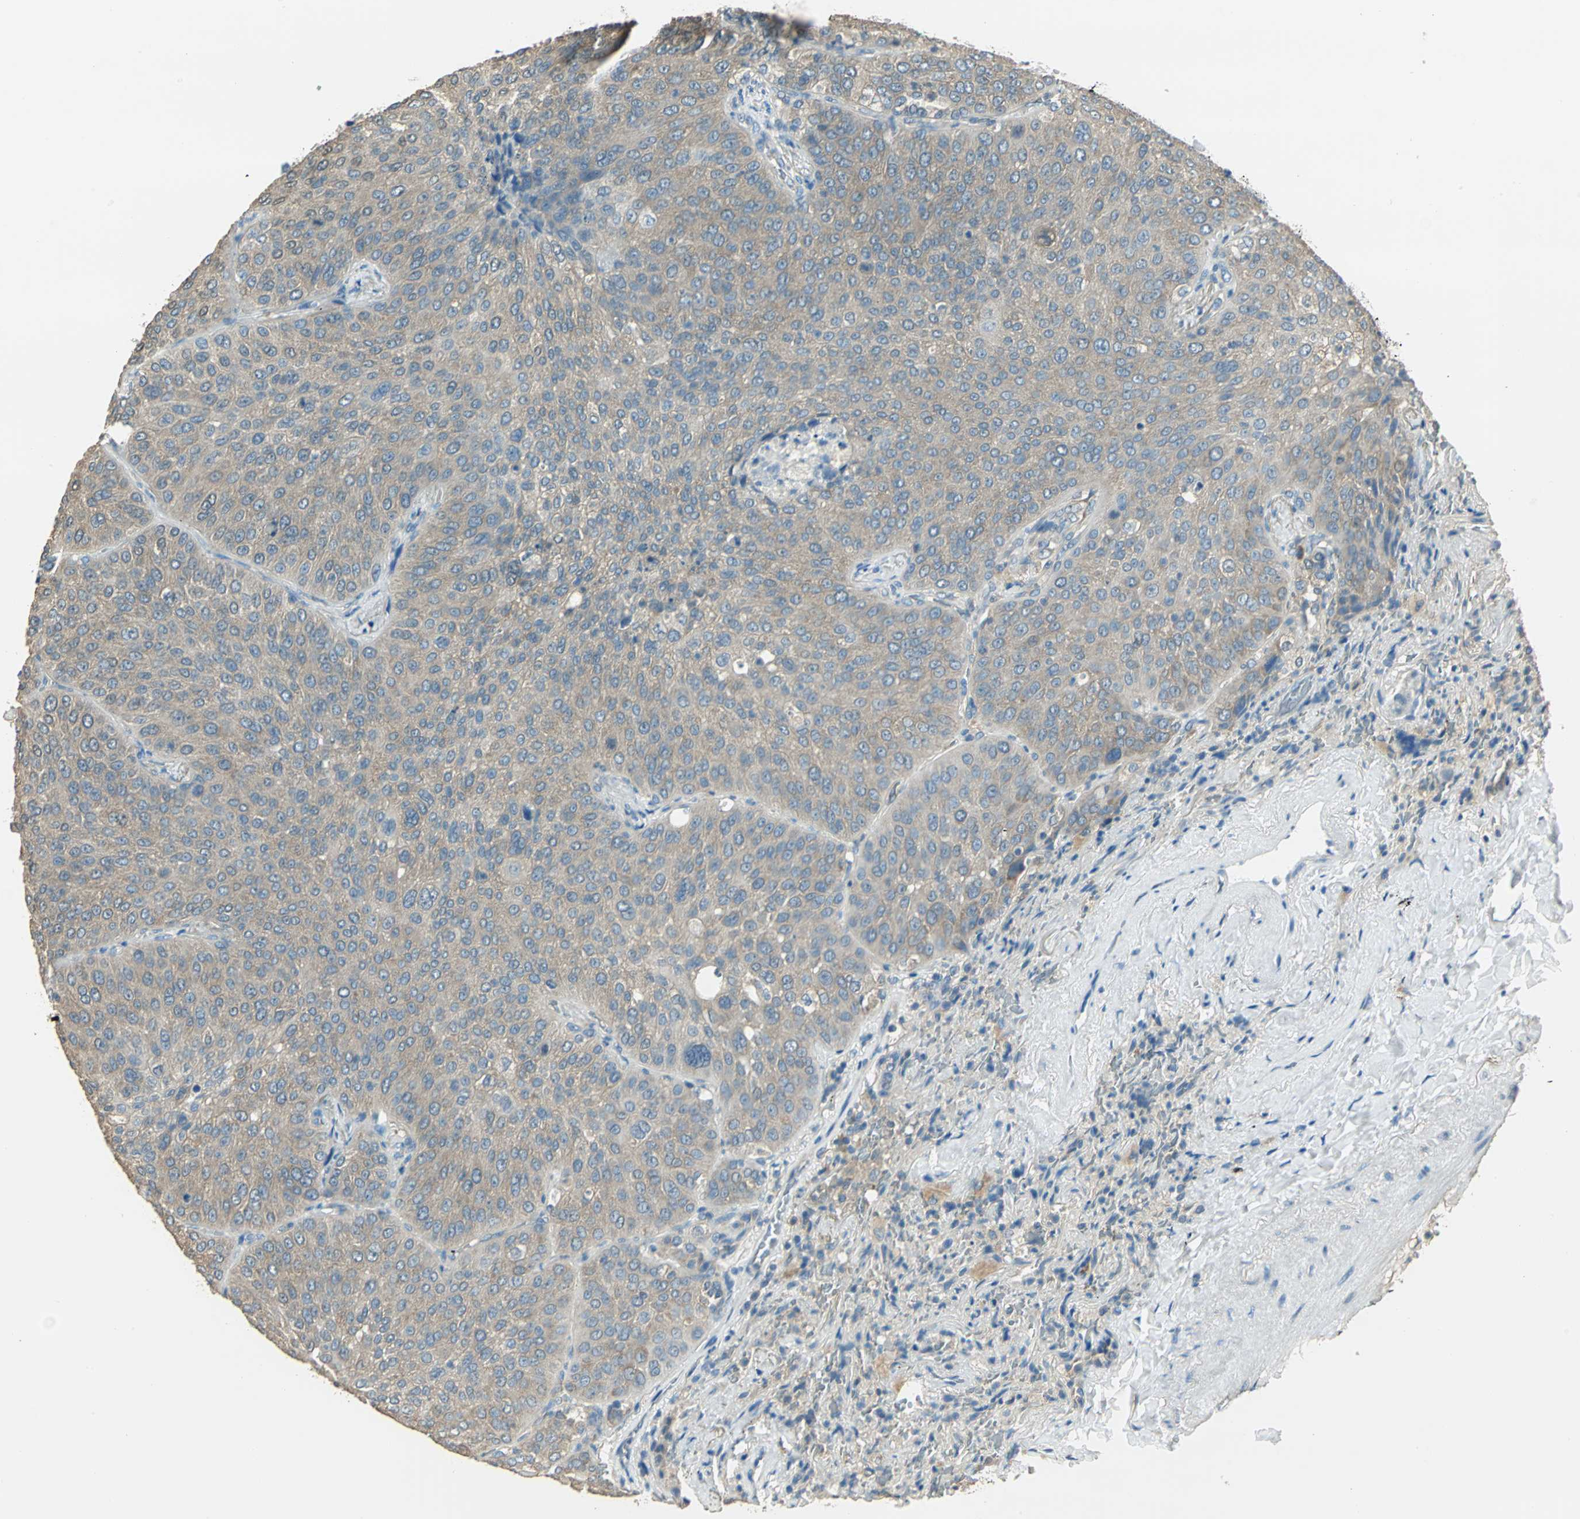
{"staining": {"intensity": "moderate", "quantity": ">75%", "location": "cytoplasmic/membranous"}, "tissue": "lung cancer", "cell_type": "Tumor cells", "image_type": "cancer", "snomed": [{"axis": "morphology", "description": "Squamous cell carcinoma, NOS"}, {"axis": "topography", "description": "Lung"}], "caption": "The immunohistochemical stain labels moderate cytoplasmic/membranous expression in tumor cells of lung squamous cell carcinoma tissue. Using DAB (3,3'-diaminobenzidine) (brown) and hematoxylin (blue) stains, captured at high magnification using brightfield microscopy.", "gene": "SHC2", "patient": {"sex": "male", "age": 54}}